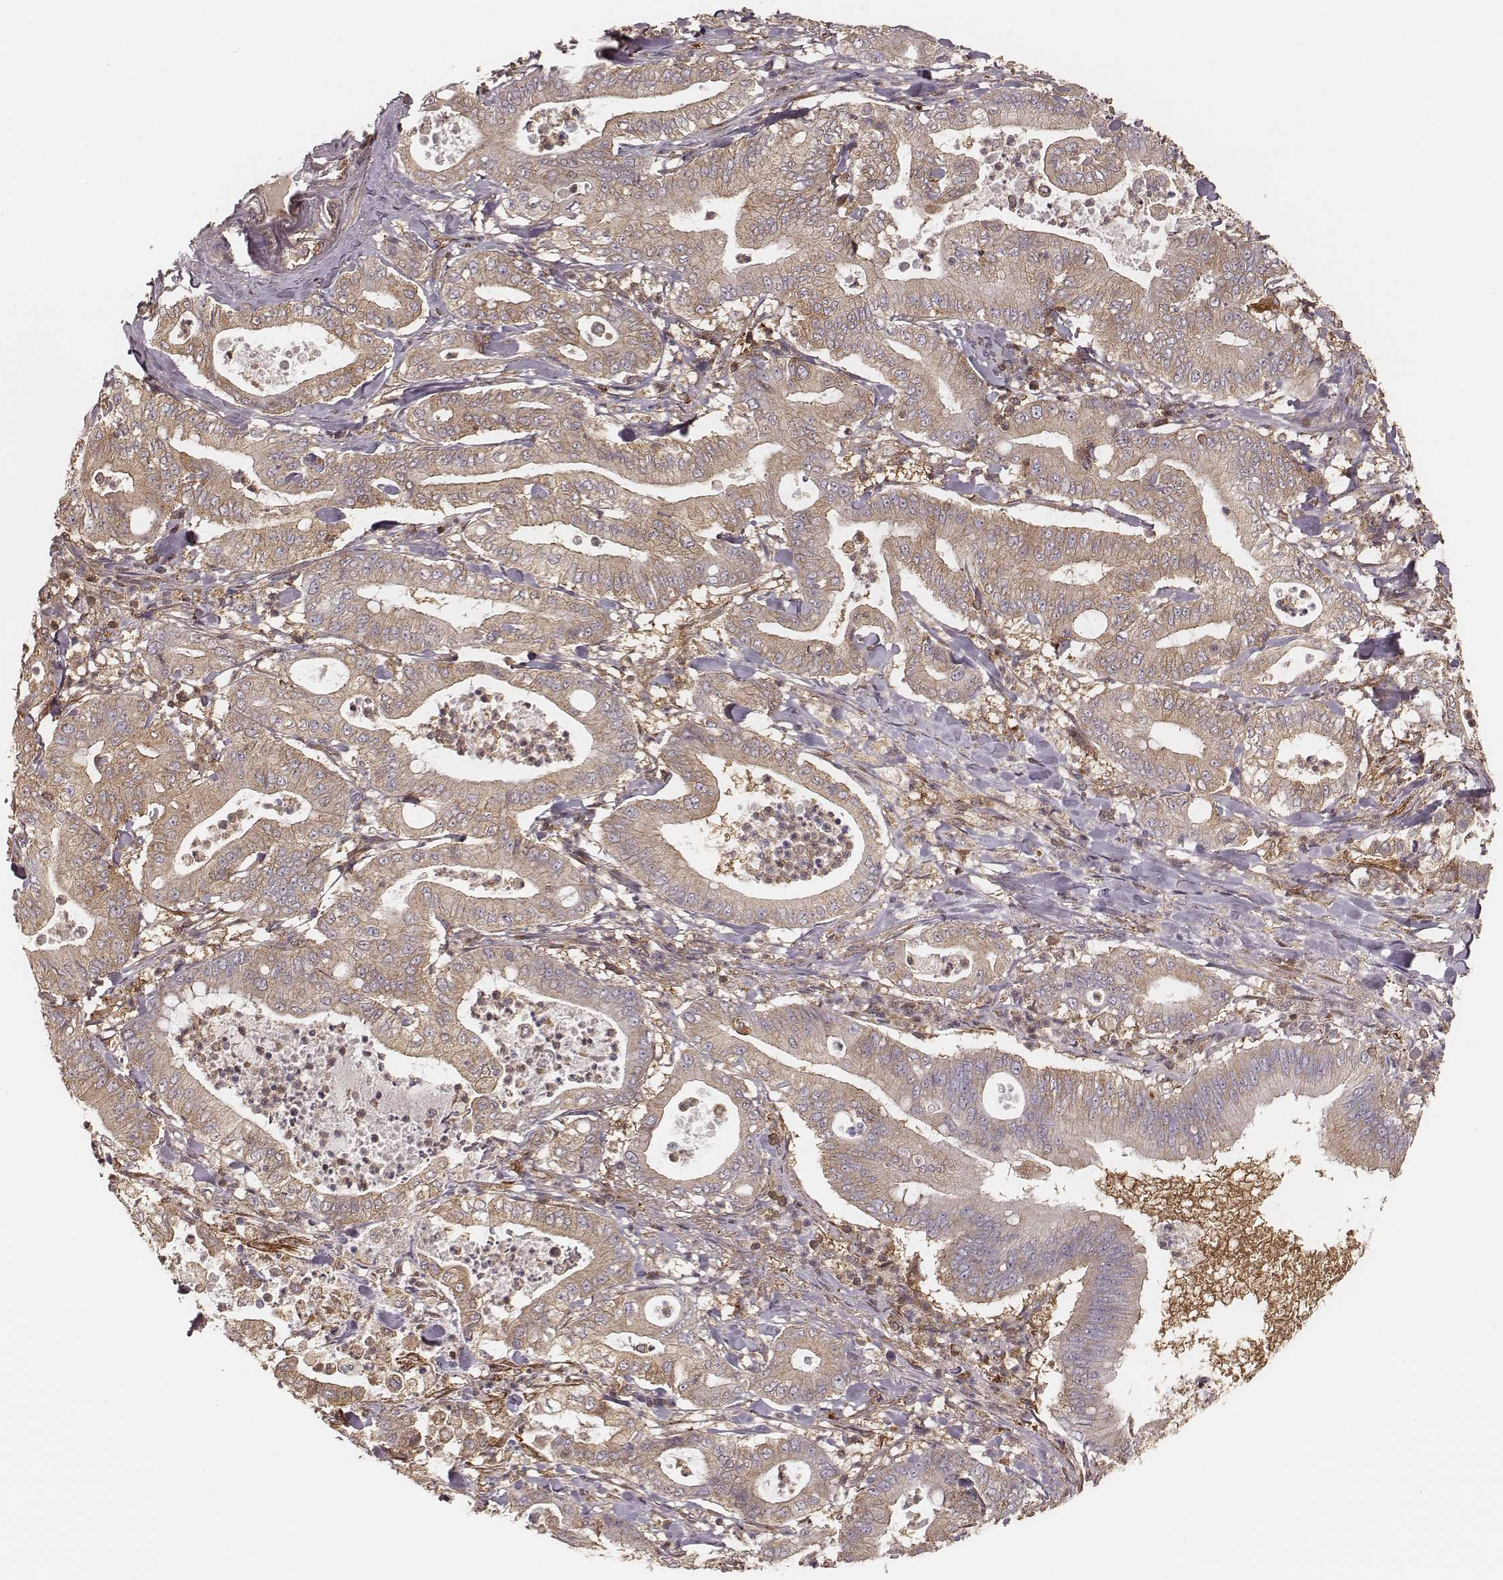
{"staining": {"intensity": "weak", "quantity": ">75%", "location": "cytoplasmic/membranous"}, "tissue": "pancreatic cancer", "cell_type": "Tumor cells", "image_type": "cancer", "snomed": [{"axis": "morphology", "description": "Adenocarcinoma, NOS"}, {"axis": "topography", "description": "Pancreas"}], "caption": "This is an image of immunohistochemistry staining of pancreatic adenocarcinoma, which shows weak expression in the cytoplasmic/membranous of tumor cells.", "gene": "CARS1", "patient": {"sex": "male", "age": 71}}